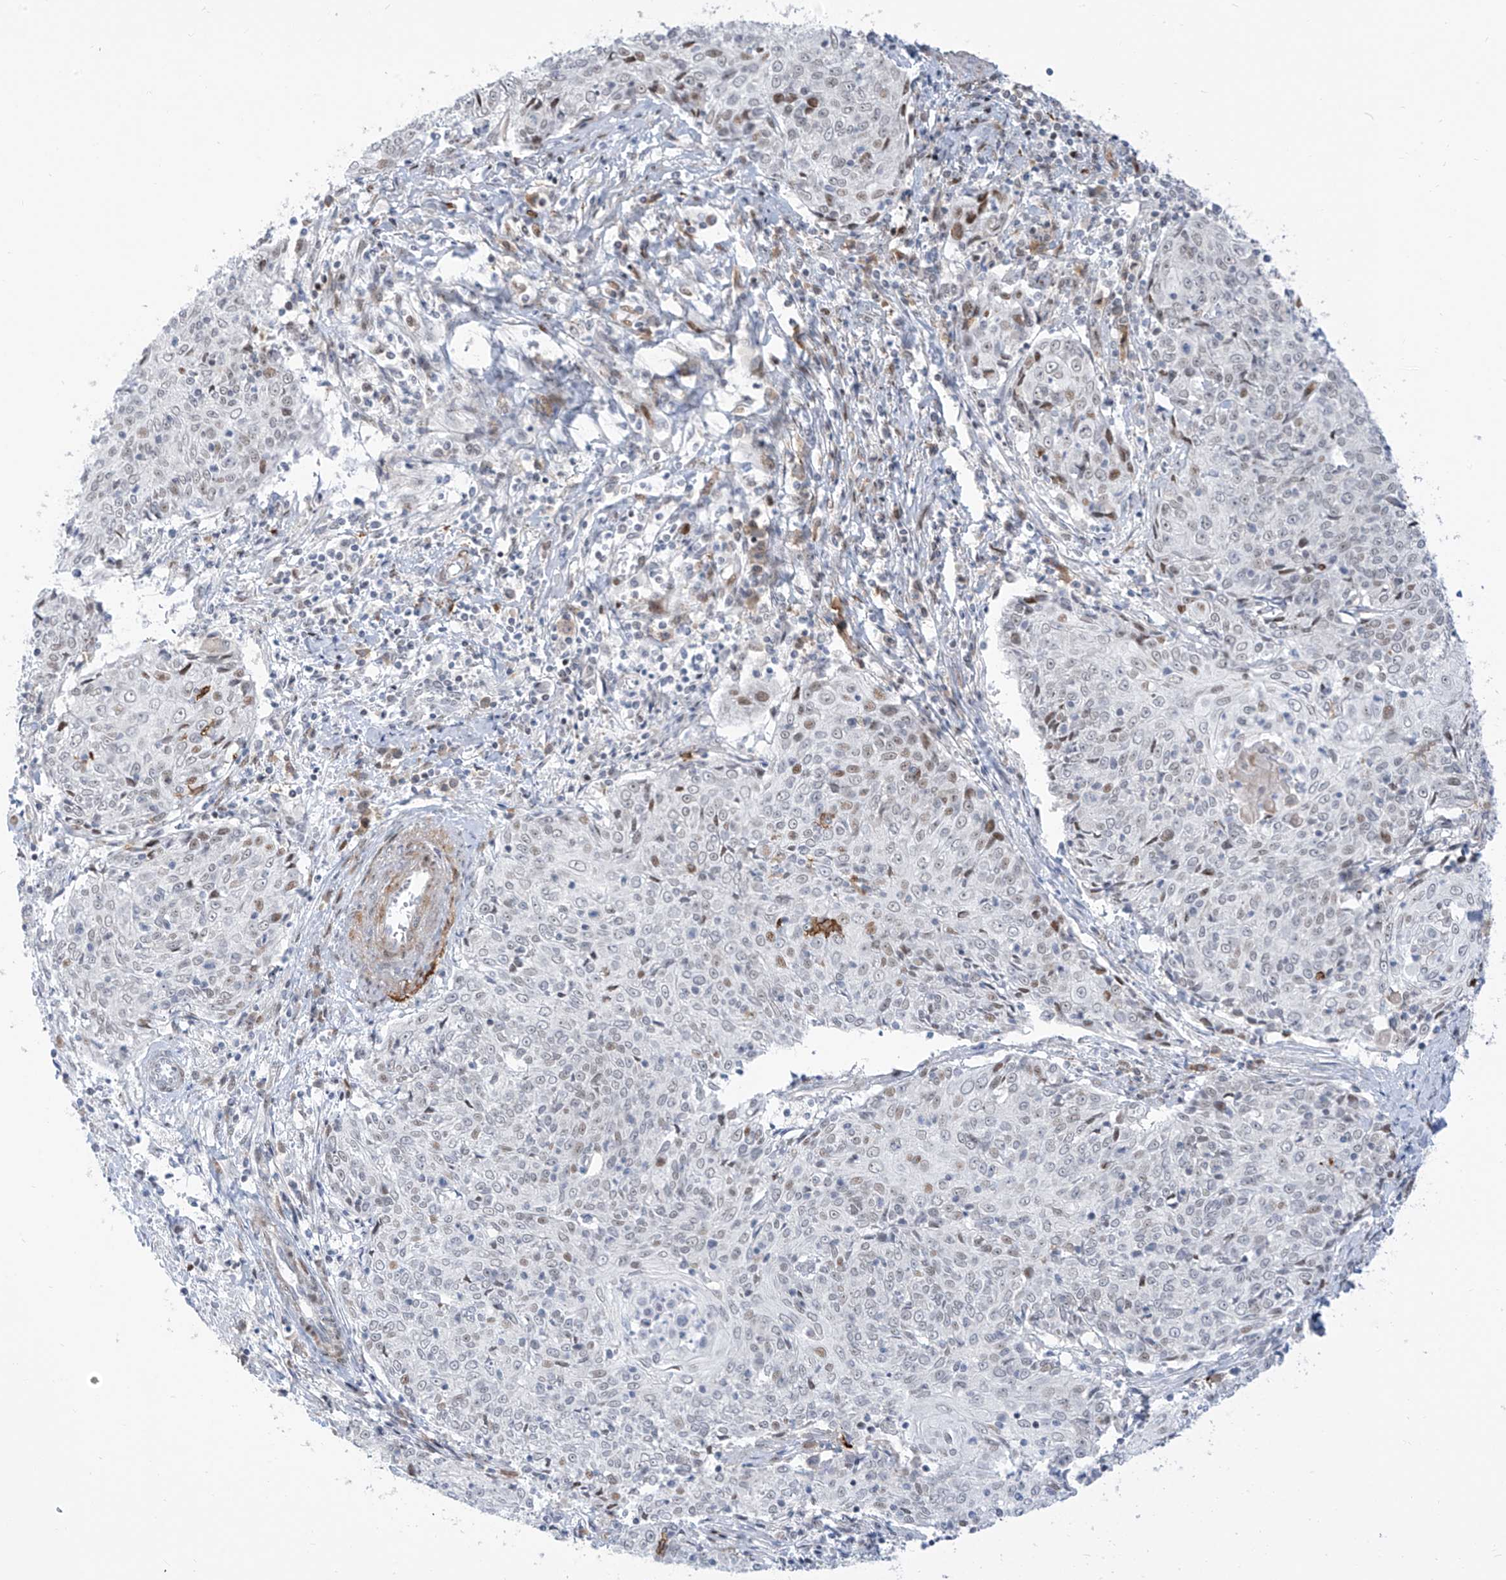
{"staining": {"intensity": "moderate", "quantity": "<25%", "location": "nuclear"}, "tissue": "cervical cancer", "cell_type": "Tumor cells", "image_type": "cancer", "snomed": [{"axis": "morphology", "description": "Squamous cell carcinoma, NOS"}, {"axis": "topography", "description": "Cervix"}], "caption": "This image exhibits squamous cell carcinoma (cervical) stained with immunohistochemistry to label a protein in brown. The nuclear of tumor cells show moderate positivity for the protein. Nuclei are counter-stained blue.", "gene": "LIN9", "patient": {"sex": "female", "age": 48}}